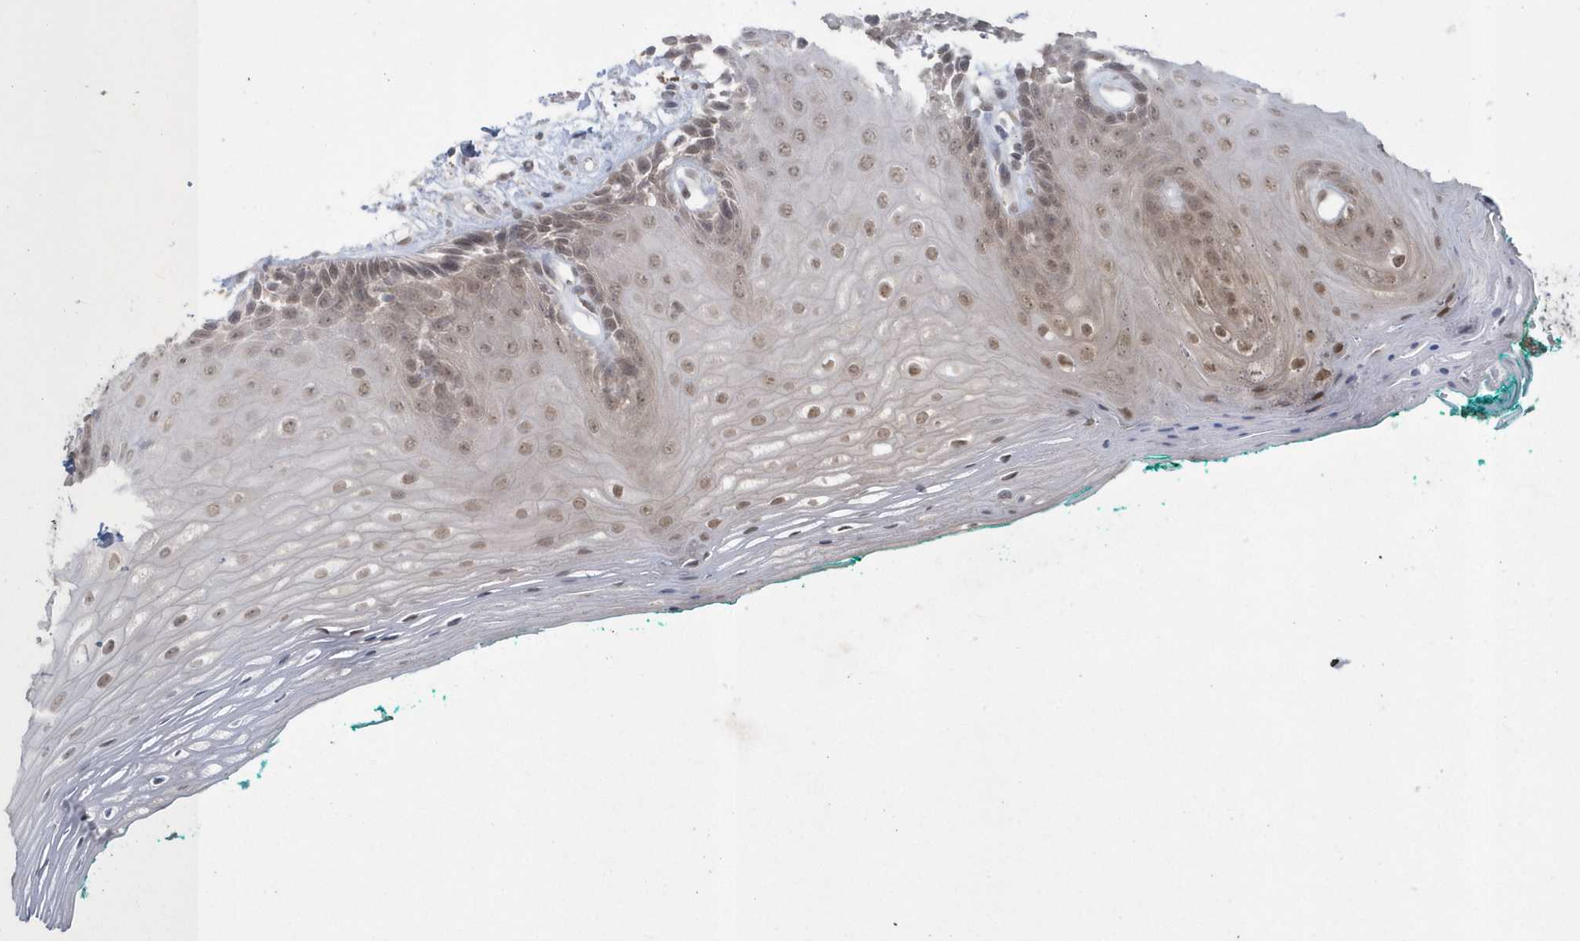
{"staining": {"intensity": "moderate", "quantity": "25%-75%", "location": "nuclear"}, "tissue": "oral mucosa", "cell_type": "Squamous epithelial cells", "image_type": "normal", "snomed": [{"axis": "morphology", "description": "Normal tissue, NOS"}, {"axis": "topography", "description": "Skeletal muscle"}, {"axis": "topography", "description": "Oral tissue"}, {"axis": "topography", "description": "Peripheral nerve tissue"}], "caption": "Oral mucosa stained with a brown dye reveals moderate nuclear positive staining in about 25%-75% of squamous epithelial cells.", "gene": "EPB41L4A", "patient": {"sex": "female", "age": 84}}